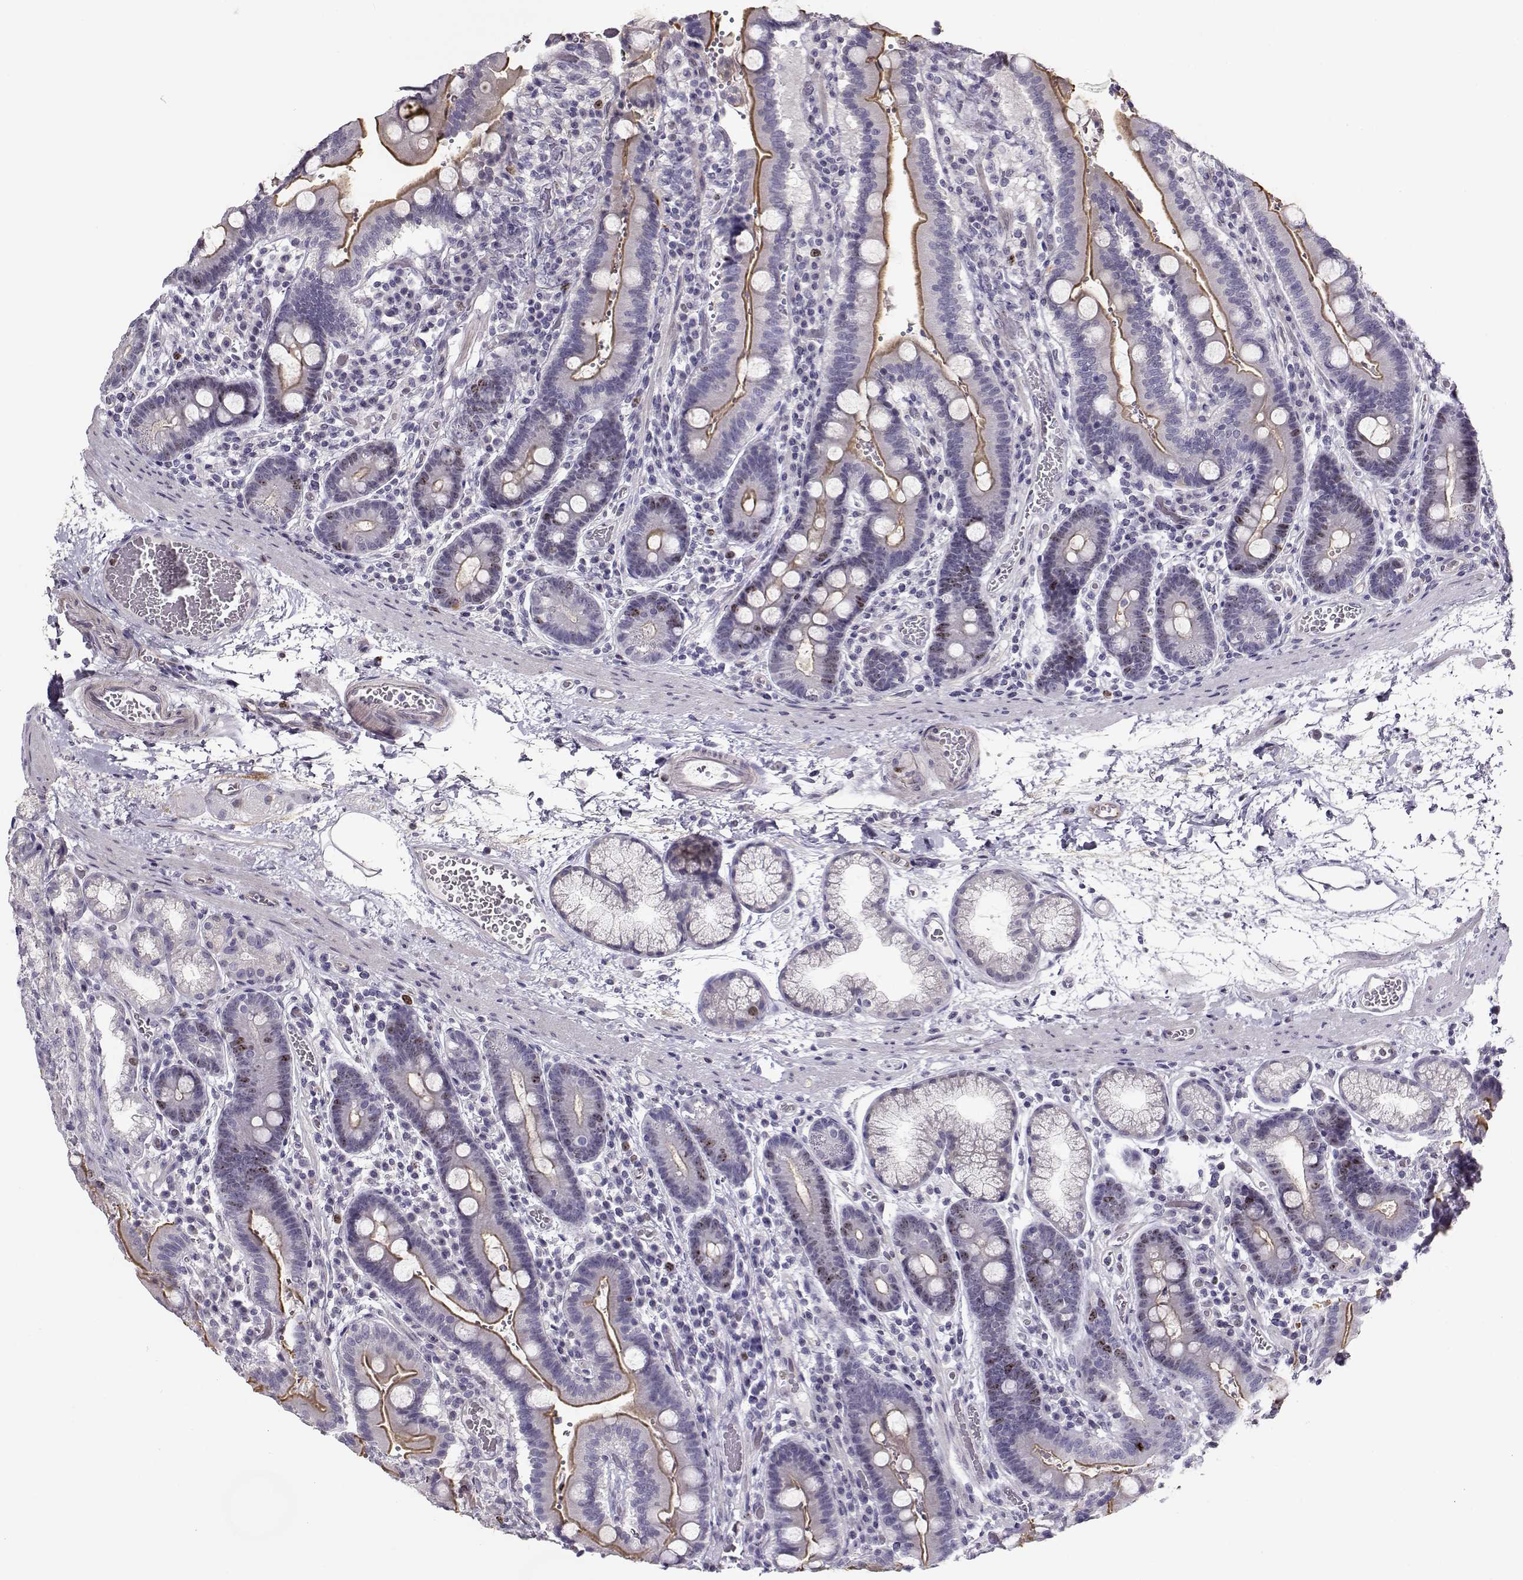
{"staining": {"intensity": "moderate", "quantity": "25%-75%", "location": "cytoplasmic/membranous"}, "tissue": "duodenum", "cell_type": "Glandular cells", "image_type": "normal", "snomed": [{"axis": "morphology", "description": "Normal tissue, NOS"}, {"axis": "topography", "description": "Duodenum"}], "caption": "Immunohistochemical staining of benign human duodenum displays medium levels of moderate cytoplasmic/membranous expression in approximately 25%-75% of glandular cells. (DAB (3,3'-diaminobenzidine) = brown stain, brightfield microscopy at high magnification).", "gene": "NPW", "patient": {"sex": "female", "age": 62}}